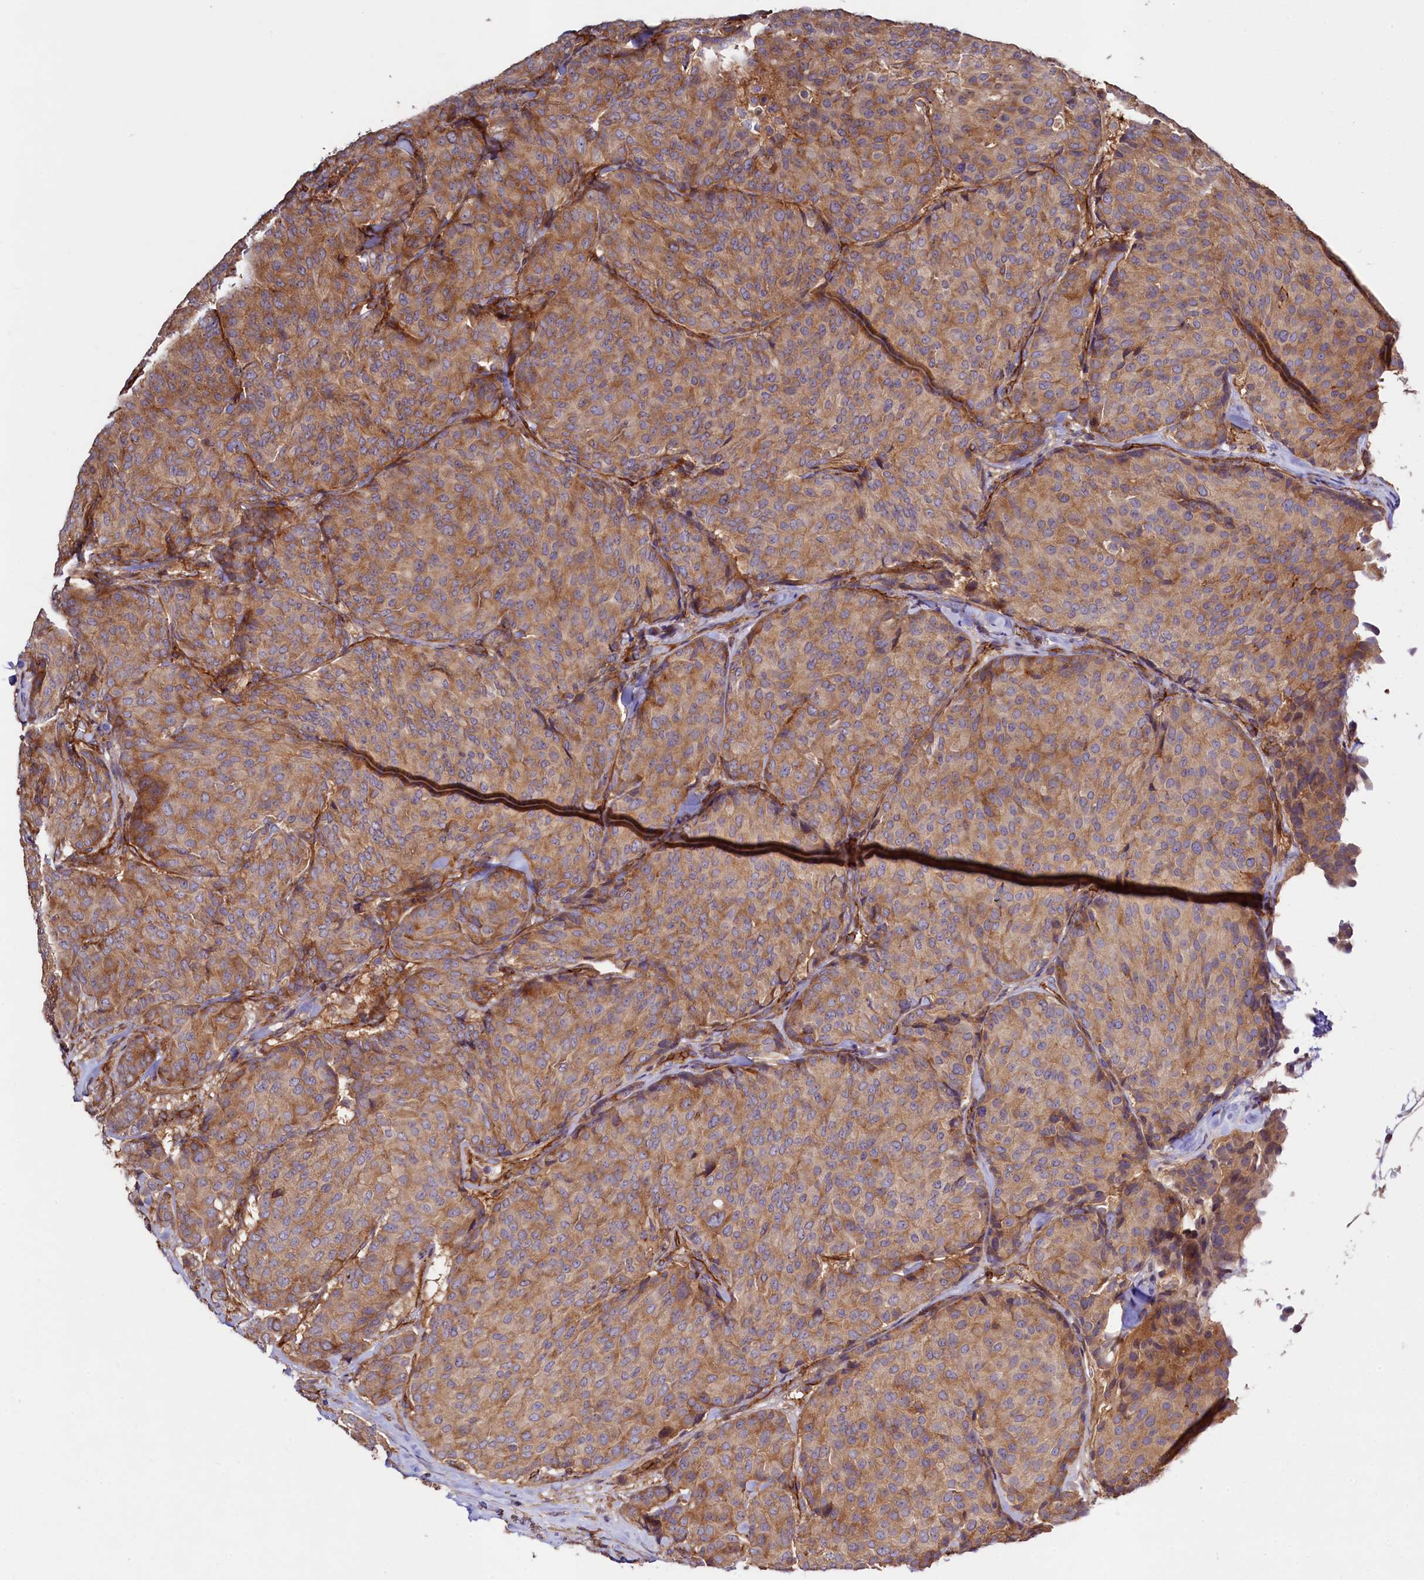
{"staining": {"intensity": "moderate", "quantity": ">75%", "location": "cytoplasmic/membranous"}, "tissue": "breast cancer", "cell_type": "Tumor cells", "image_type": "cancer", "snomed": [{"axis": "morphology", "description": "Duct carcinoma"}, {"axis": "topography", "description": "Breast"}], "caption": "Tumor cells exhibit moderate cytoplasmic/membranous staining in about >75% of cells in breast cancer (invasive ductal carcinoma).", "gene": "KLHDC4", "patient": {"sex": "female", "age": 75}}